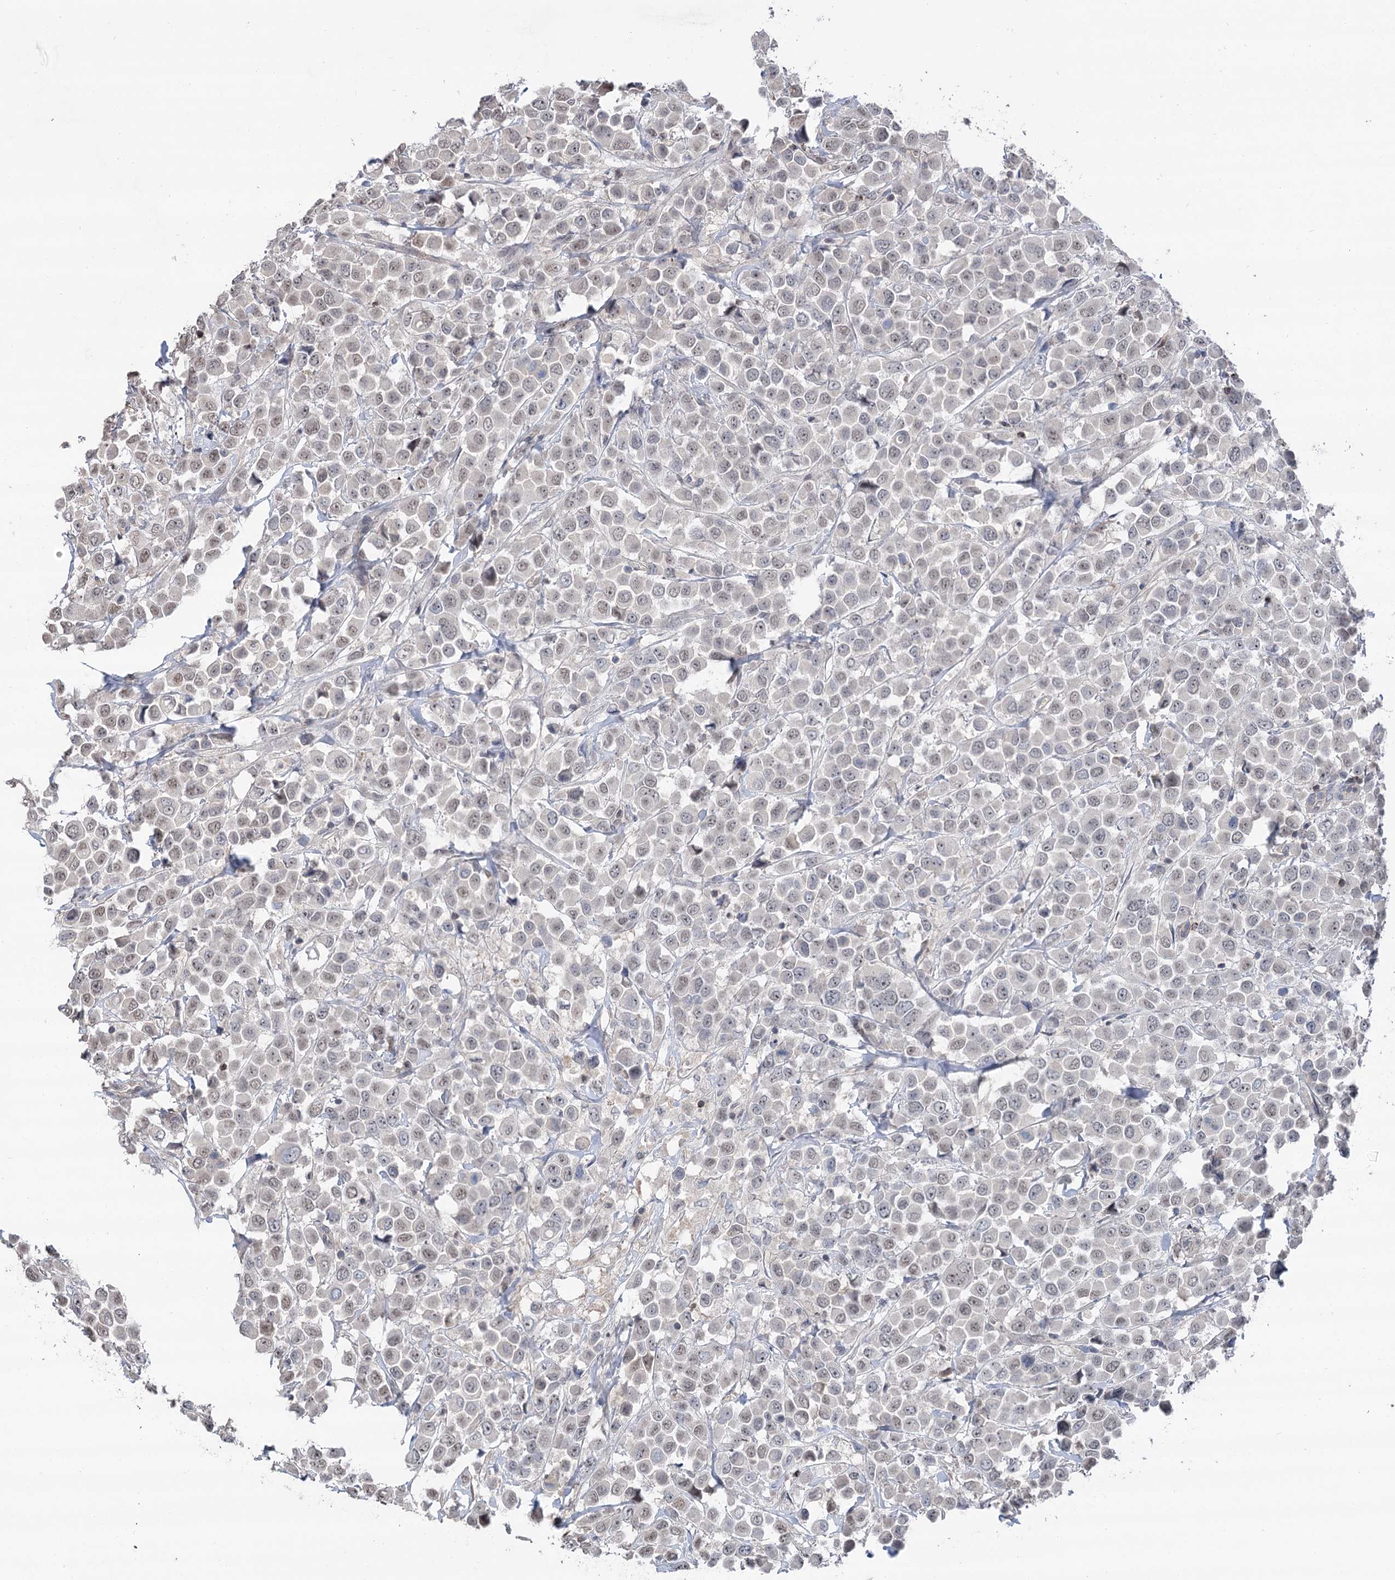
{"staining": {"intensity": "weak", "quantity": "<25%", "location": "nuclear"}, "tissue": "breast cancer", "cell_type": "Tumor cells", "image_type": "cancer", "snomed": [{"axis": "morphology", "description": "Duct carcinoma"}, {"axis": "topography", "description": "Breast"}], "caption": "IHC of human breast cancer (infiltrating ductal carcinoma) reveals no positivity in tumor cells.", "gene": "CCSER2", "patient": {"sex": "female", "age": 61}}